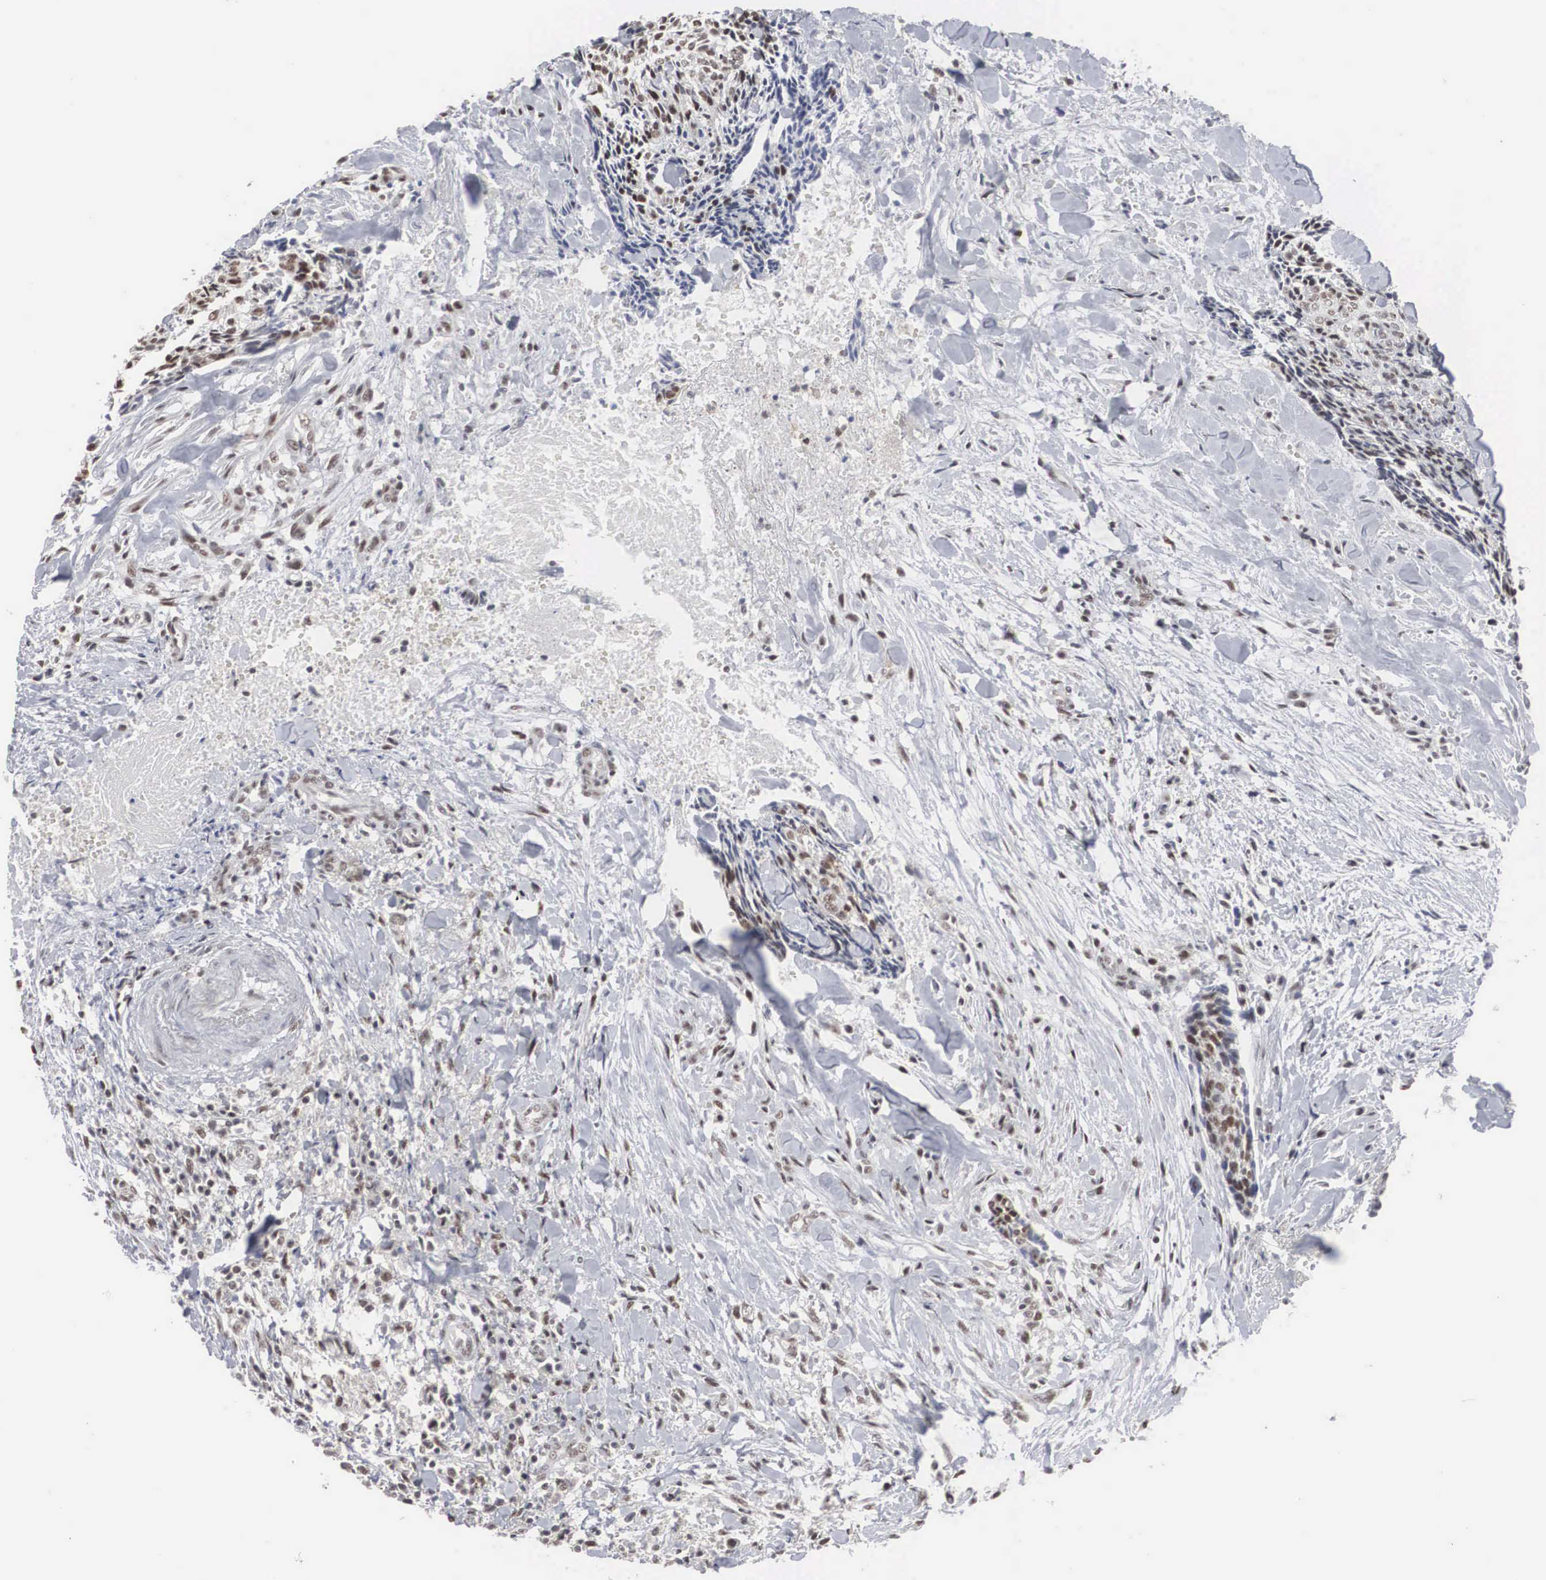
{"staining": {"intensity": "weak", "quantity": ">75%", "location": "nuclear"}, "tissue": "head and neck cancer", "cell_type": "Tumor cells", "image_type": "cancer", "snomed": [{"axis": "morphology", "description": "Squamous cell carcinoma, NOS"}, {"axis": "topography", "description": "Salivary gland"}, {"axis": "topography", "description": "Head-Neck"}], "caption": "Immunohistochemical staining of head and neck cancer demonstrates low levels of weak nuclear protein expression in approximately >75% of tumor cells. (DAB (3,3'-diaminobenzidine) IHC with brightfield microscopy, high magnification).", "gene": "AUTS2", "patient": {"sex": "male", "age": 70}}